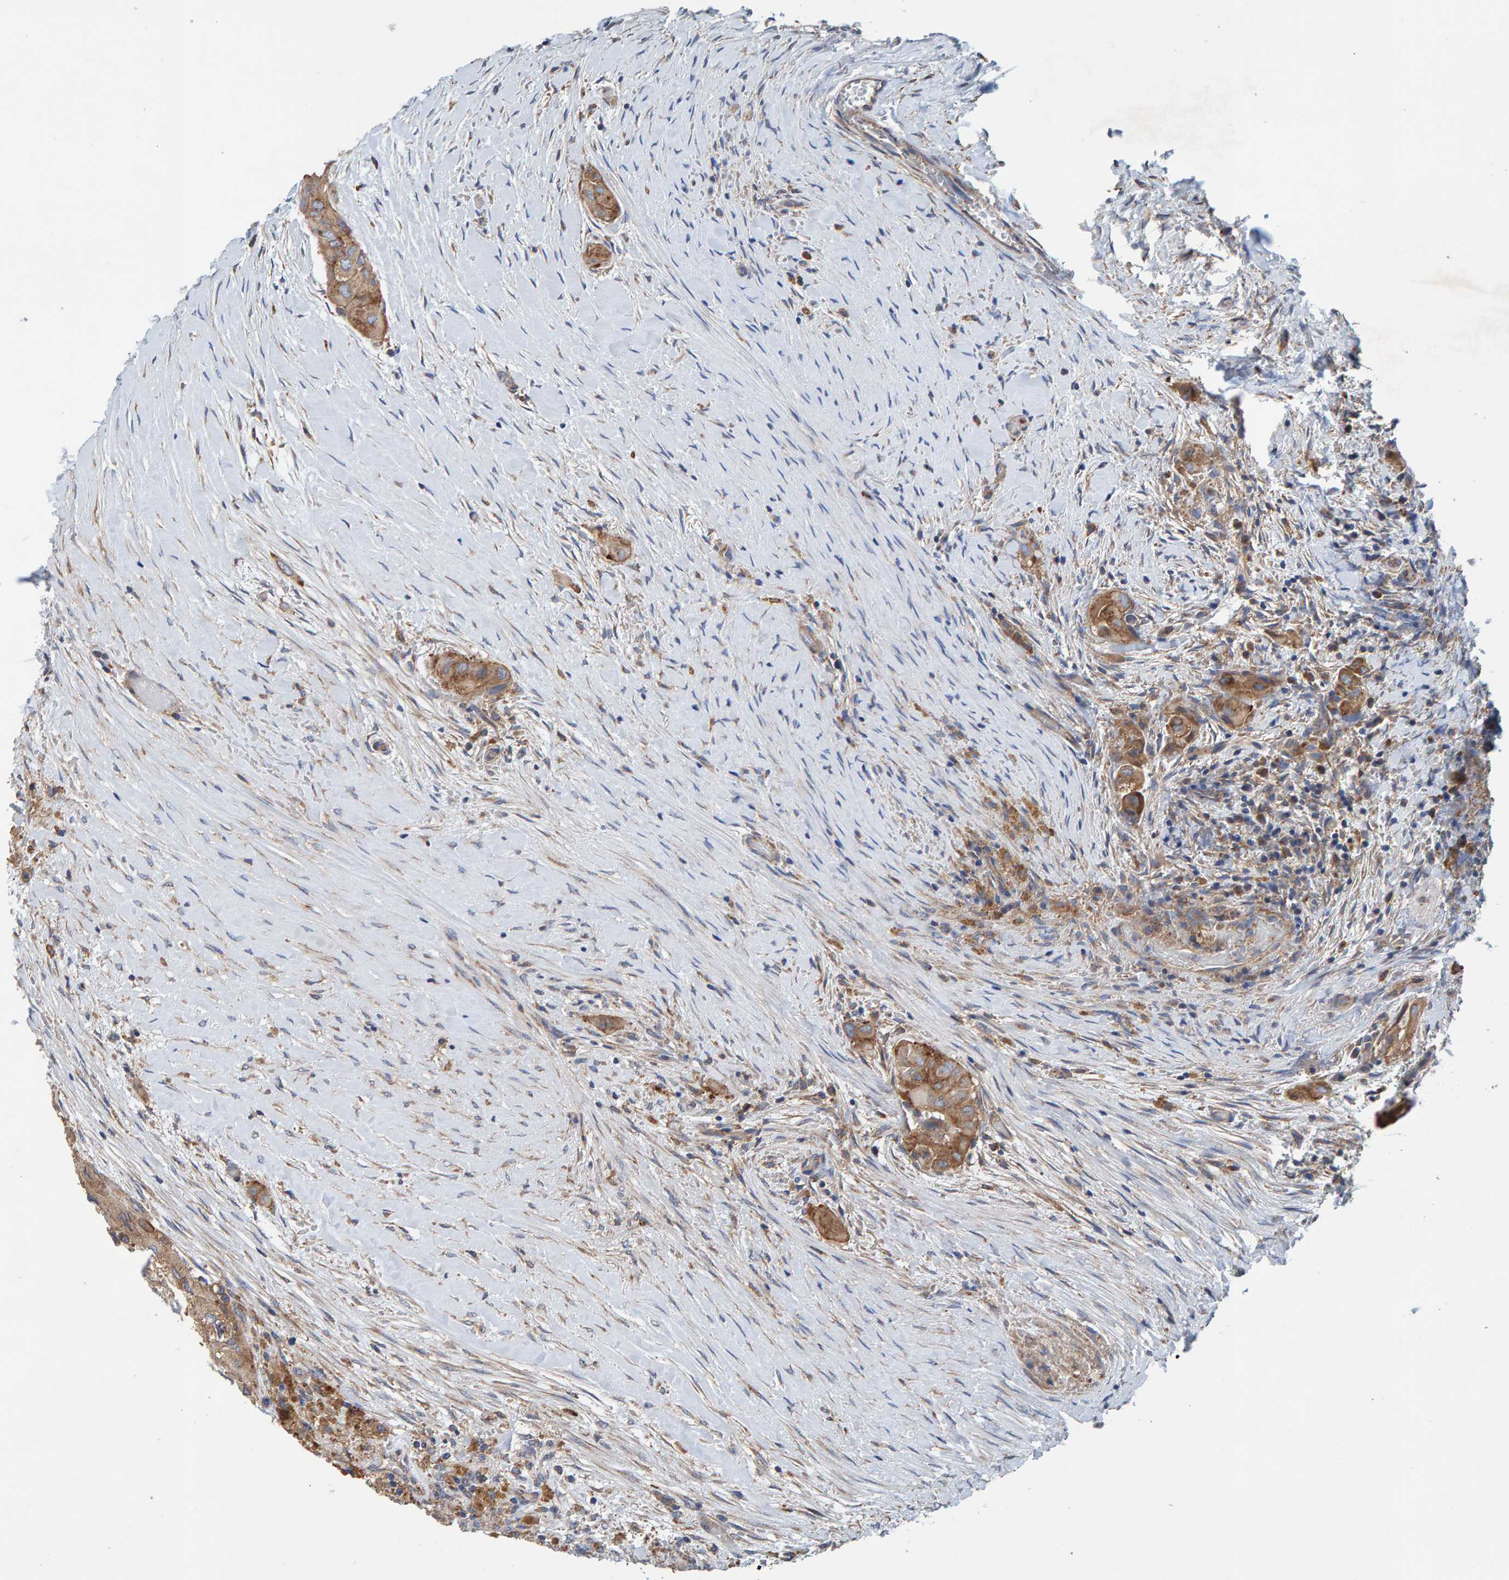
{"staining": {"intensity": "moderate", "quantity": ">75%", "location": "cytoplasmic/membranous"}, "tissue": "thyroid cancer", "cell_type": "Tumor cells", "image_type": "cancer", "snomed": [{"axis": "morphology", "description": "Papillary adenocarcinoma, NOS"}, {"axis": "topography", "description": "Thyroid gland"}], "caption": "This histopathology image exhibits immunohistochemistry (IHC) staining of human thyroid cancer, with medium moderate cytoplasmic/membranous expression in about >75% of tumor cells.", "gene": "MKLN1", "patient": {"sex": "female", "age": 59}}